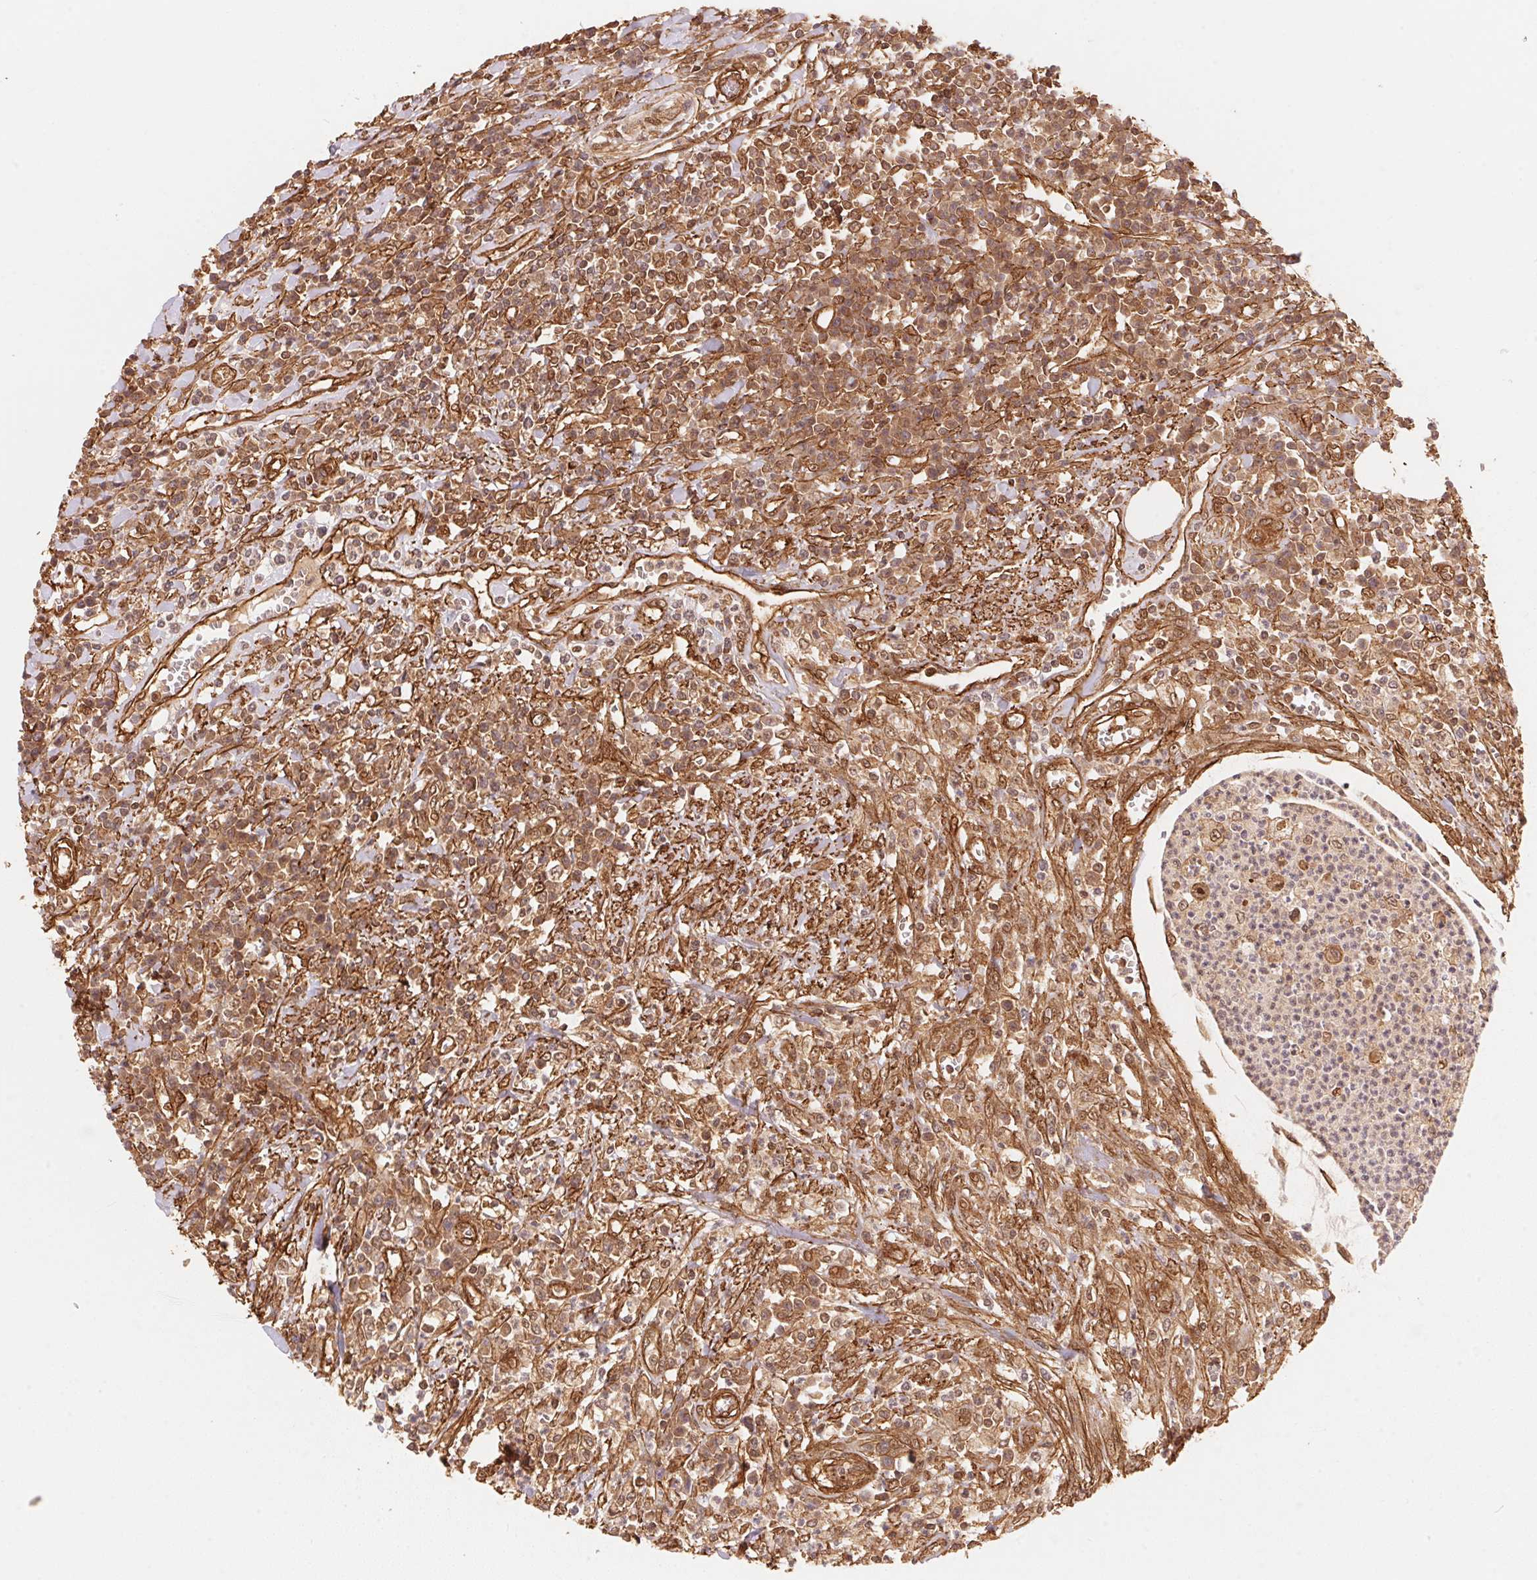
{"staining": {"intensity": "moderate", "quantity": ">75%", "location": "cytoplasmic/membranous,nuclear"}, "tissue": "colorectal cancer", "cell_type": "Tumor cells", "image_type": "cancer", "snomed": [{"axis": "morphology", "description": "Adenocarcinoma, NOS"}, {"axis": "topography", "description": "Colon"}], "caption": "This histopathology image exhibits adenocarcinoma (colorectal) stained with IHC to label a protein in brown. The cytoplasmic/membranous and nuclear of tumor cells show moderate positivity for the protein. Nuclei are counter-stained blue.", "gene": "TNIP2", "patient": {"sex": "male", "age": 65}}